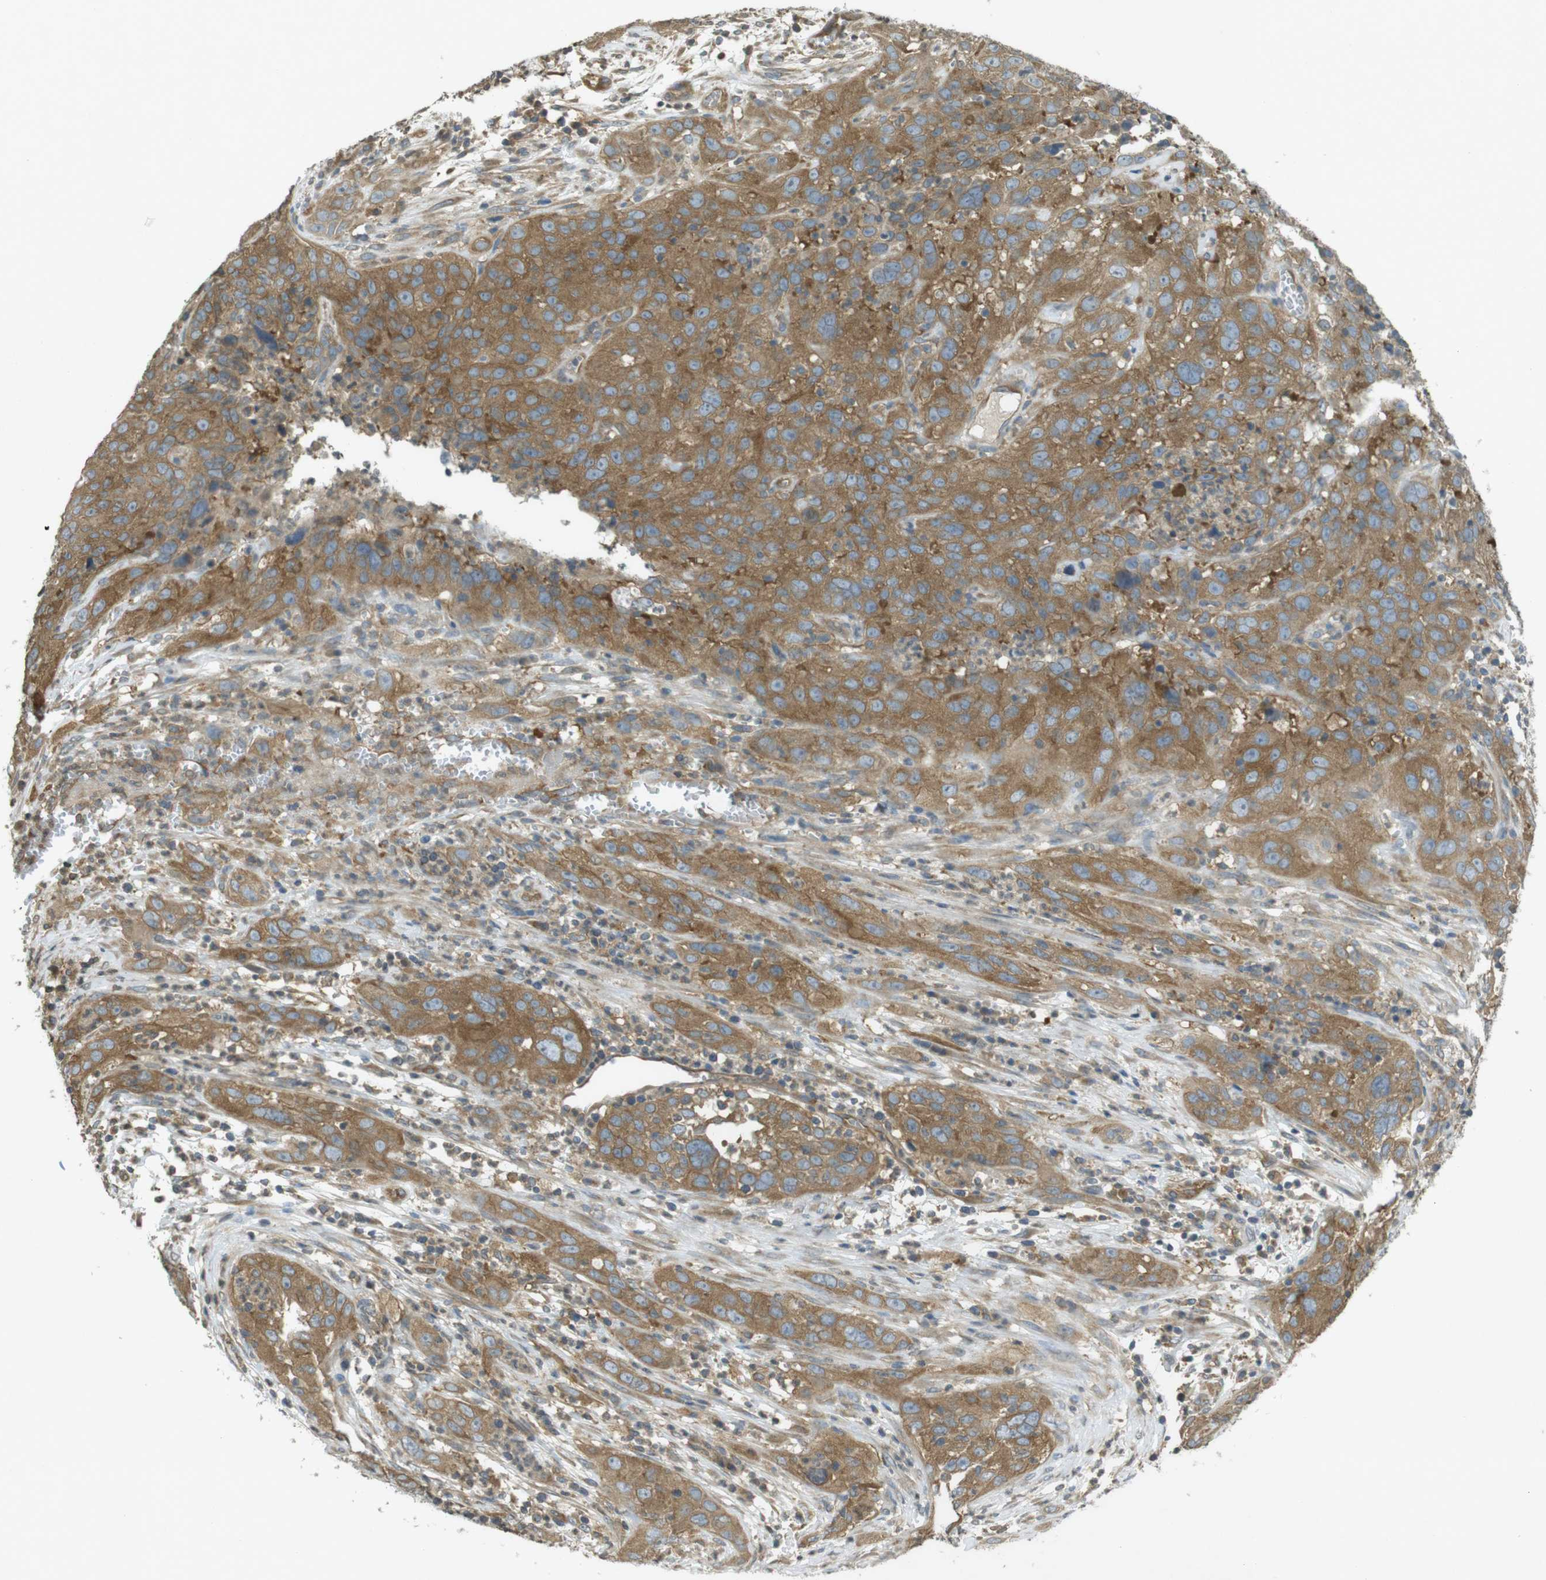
{"staining": {"intensity": "moderate", "quantity": ">75%", "location": "cytoplasmic/membranous"}, "tissue": "cervical cancer", "cell_type": "Tumor cells", "image_type": "cancer", "snomed": [{"axis": "morphology", "description": "Squamous cell carcinoma, NOS"}, {"axis": "topography", "description": "Cervix"}], "caption": "Protein expression analysis of cervical squamous cell carcinoma shows moderate cytoplasmic/membranous positivity in about >75% of tumor cells.", "gene": "KIF5B", "patient": {"sex": "female", "age": 32}}